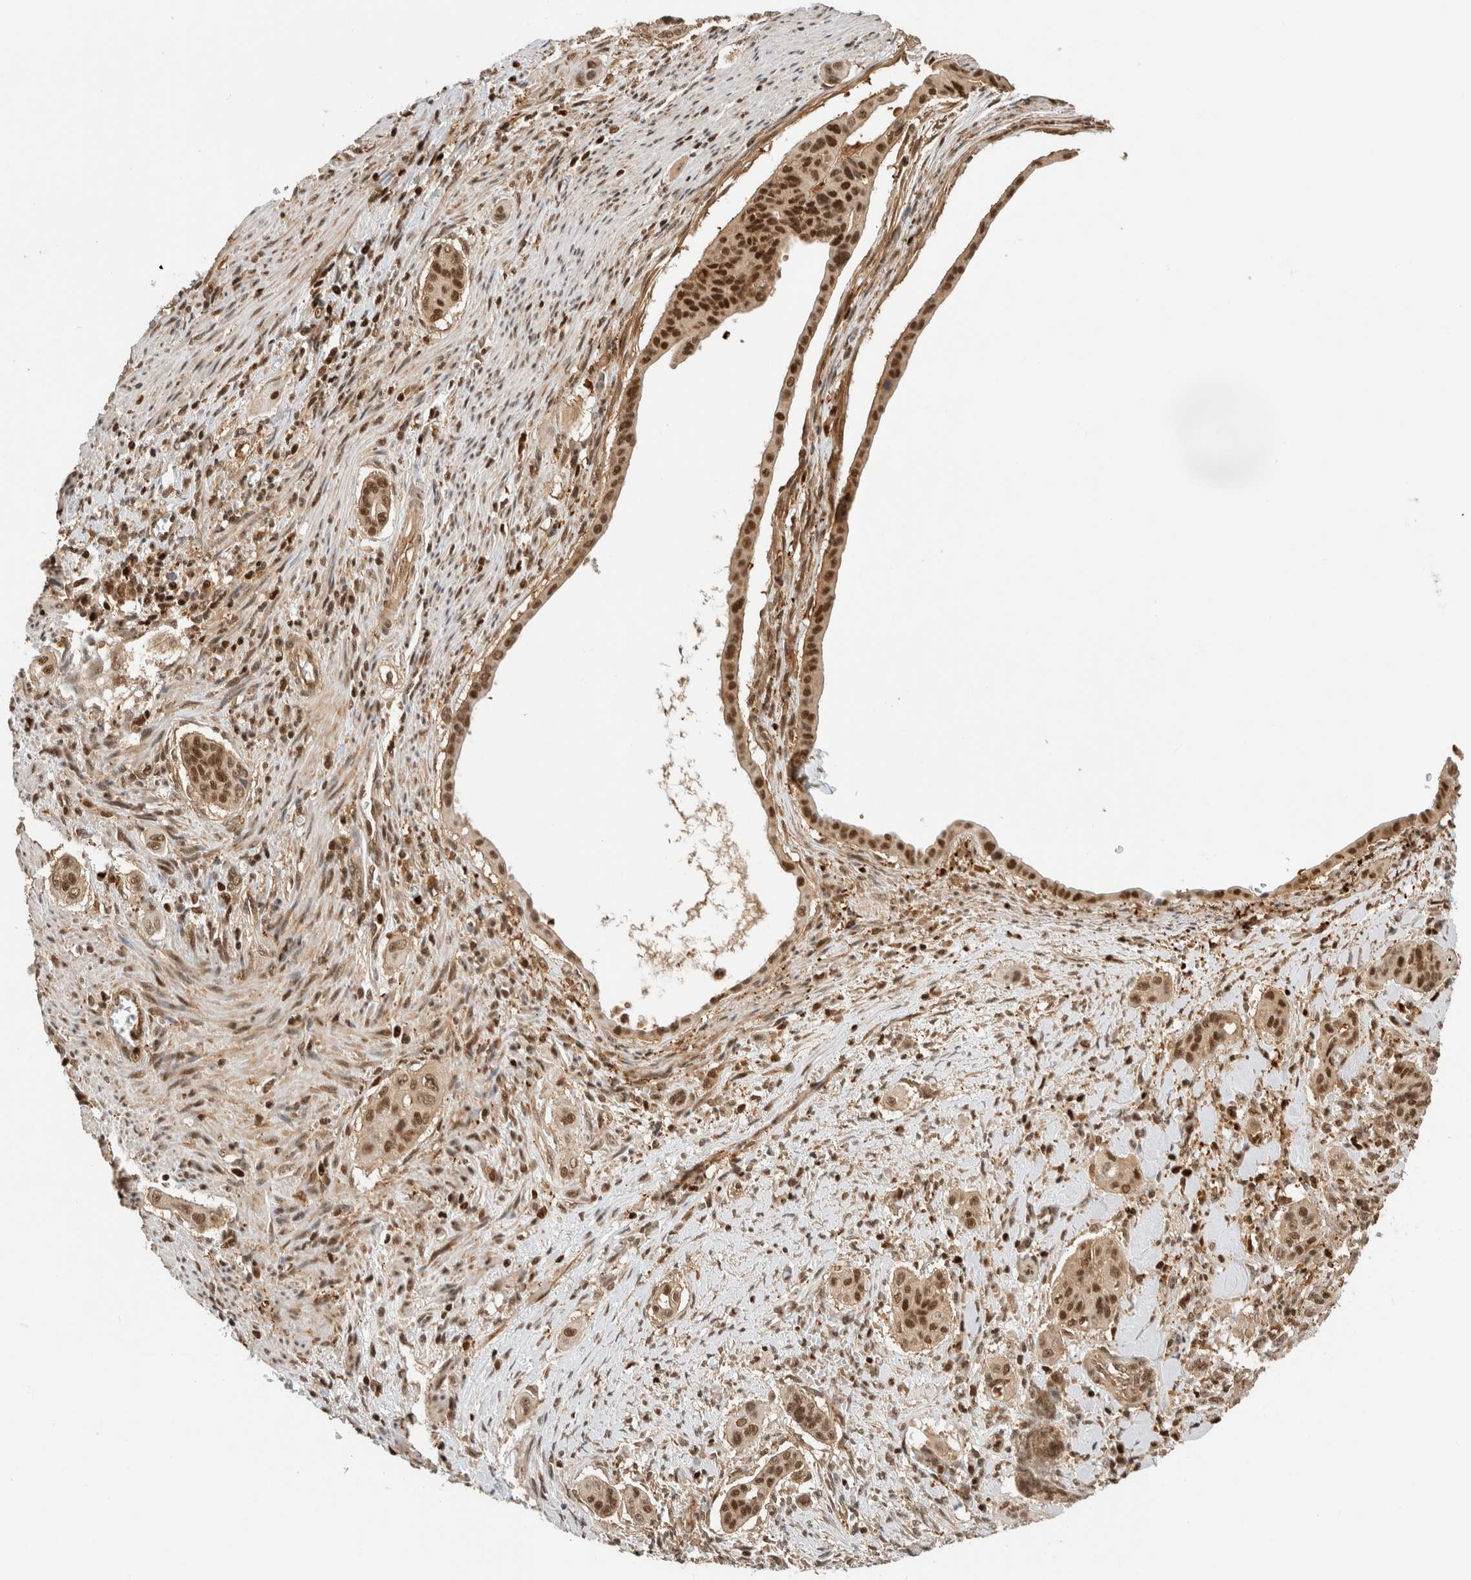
{"staining": {"intensity": "strong", "quantity": ">75%", "location": "cytoplasmic/membranous,nuclear"}, "tissue": "pancreatic cancer", "cell_type": "Tumor cells", "image_type": "cancer", "snomed": [{"axis": "morphology", "description": "Adenocarcinoma, NOS"}, {"axis": "topography", "description": "Pancreas"}], "caption": "About >75% of tumor cells in human pancreatic cancer (adenocarcinoma) demonstrate strong cytoplasmic/membranous and nuclear protein staining as visualized by brown immunohistochemical staining.", "gene": "SNRNP40", "patient": {"sex": "male", "age": 77}}